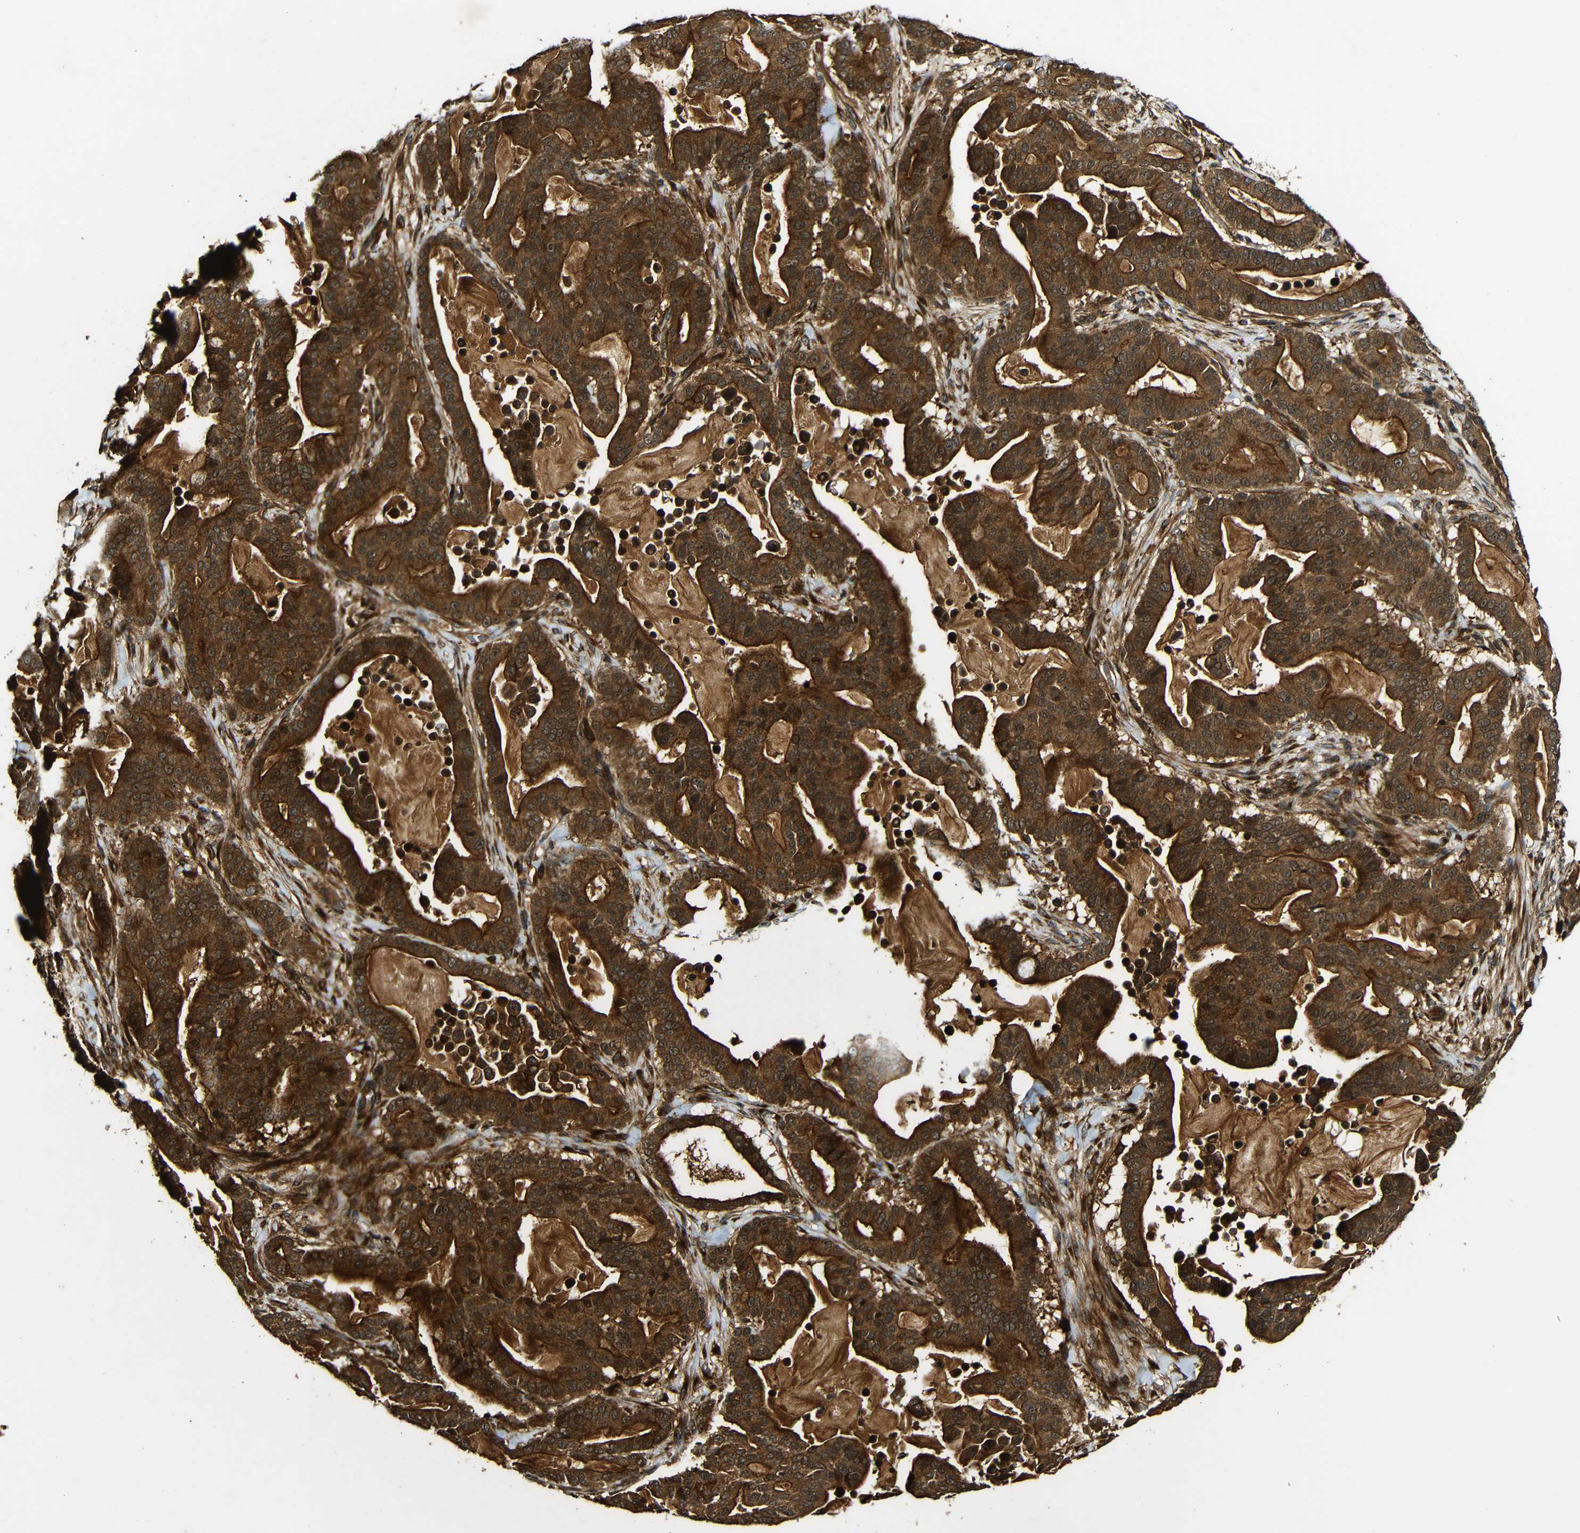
{"staining": {"intensity": "strong", "quantity": ">75%", "location": "cytoplasmic/membranous"}, "tissue": "pancreatic cancer", "cell_type": "Tumor cells", "image_type": "cancer", "snomed": [{"axis": "morphology", "description": "Adenocarcinoma, NOS"}, {"axis": "topography", "description": "Pancreas"}], "caption": "High-power microscopy captured an IHC micrograph of adenocarcinoma (pancreatic), revealing strong cytoplasmic/membranous expression in about >75% of tumor cells.", "gene": "CASP8", "patient": {"sex": "male", "age": 63}}